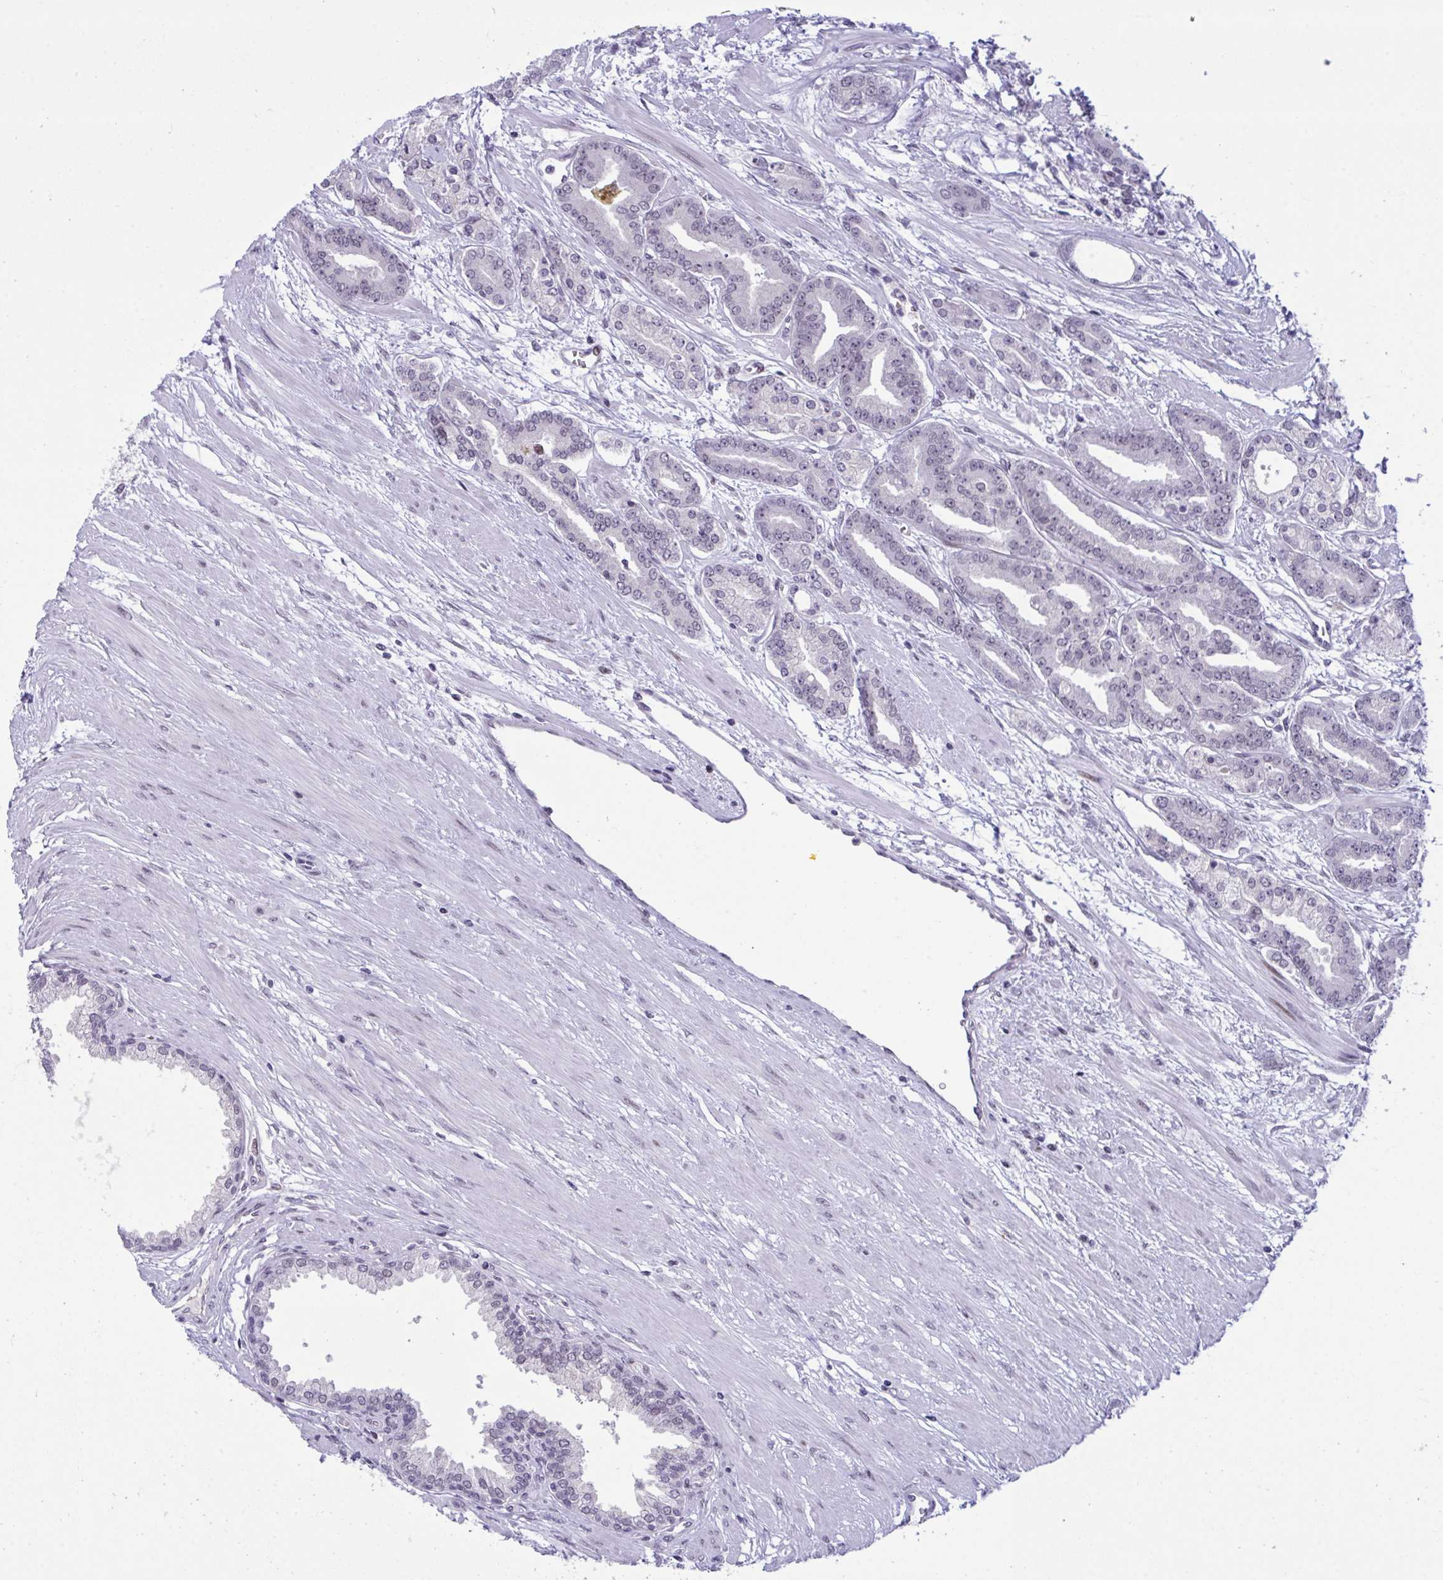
{"staining": {"intensity": "negative", "quantity": "none", "location": "none"}, "tissue": "prostate cancer", "cell_type": "Tumor cells", "image_type": "cancer", "snomed": [{"axis": "morphology", "description": "Adenocarcinoma, High grade"}, {"axis": "topography", "description": "Prostate"}], "caption": "This image is of high-grade adenocarcinoma (prostate) stained with immunohistochemistry (IHC) to label a protein in brown with the nuclei are counter-stained blue. There is no staining in tumor cells.", "gene": "ZFHX3", "patient": {"sex": "male", "age": 60}}